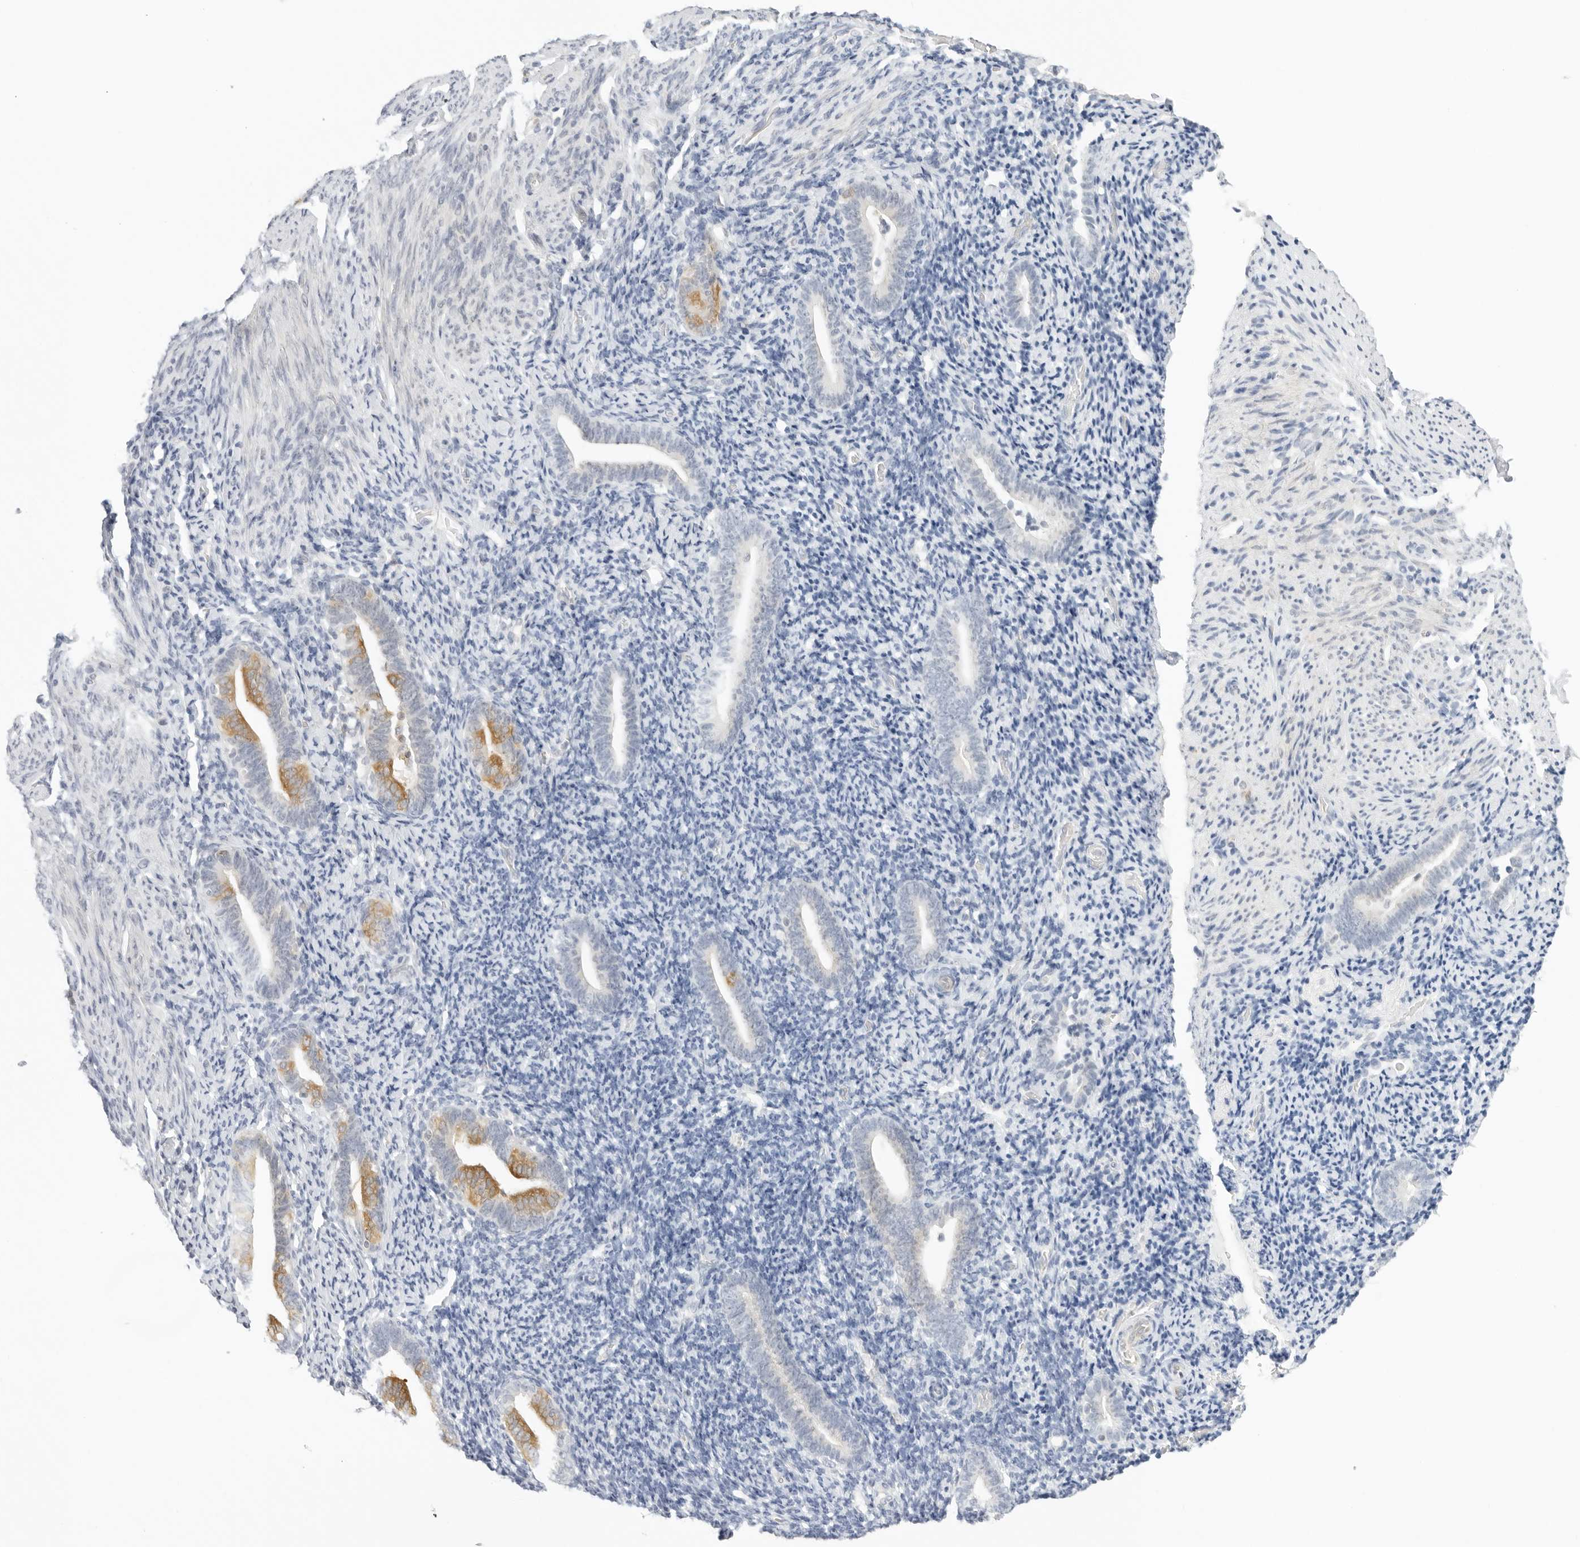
{"staining": {"intensity": "negative", "quantity": "none", "location": "none"}, "tissue": "endometrium", "cell_type": "Cells in endometrial stroma", "image_type": "normal", "snomed": [{"axis": "morphology", "description": "Normal tissue, NOS"}, {"axis": "topography", "description": "Endometrium"}], "caption": "A high-resolution image shows IHC staining of normal endometrium, which displays no significant positivity in cells in endometrial stroma.", "gene": "OSCP1", "patient": {"sex": "female", "age": 51}}